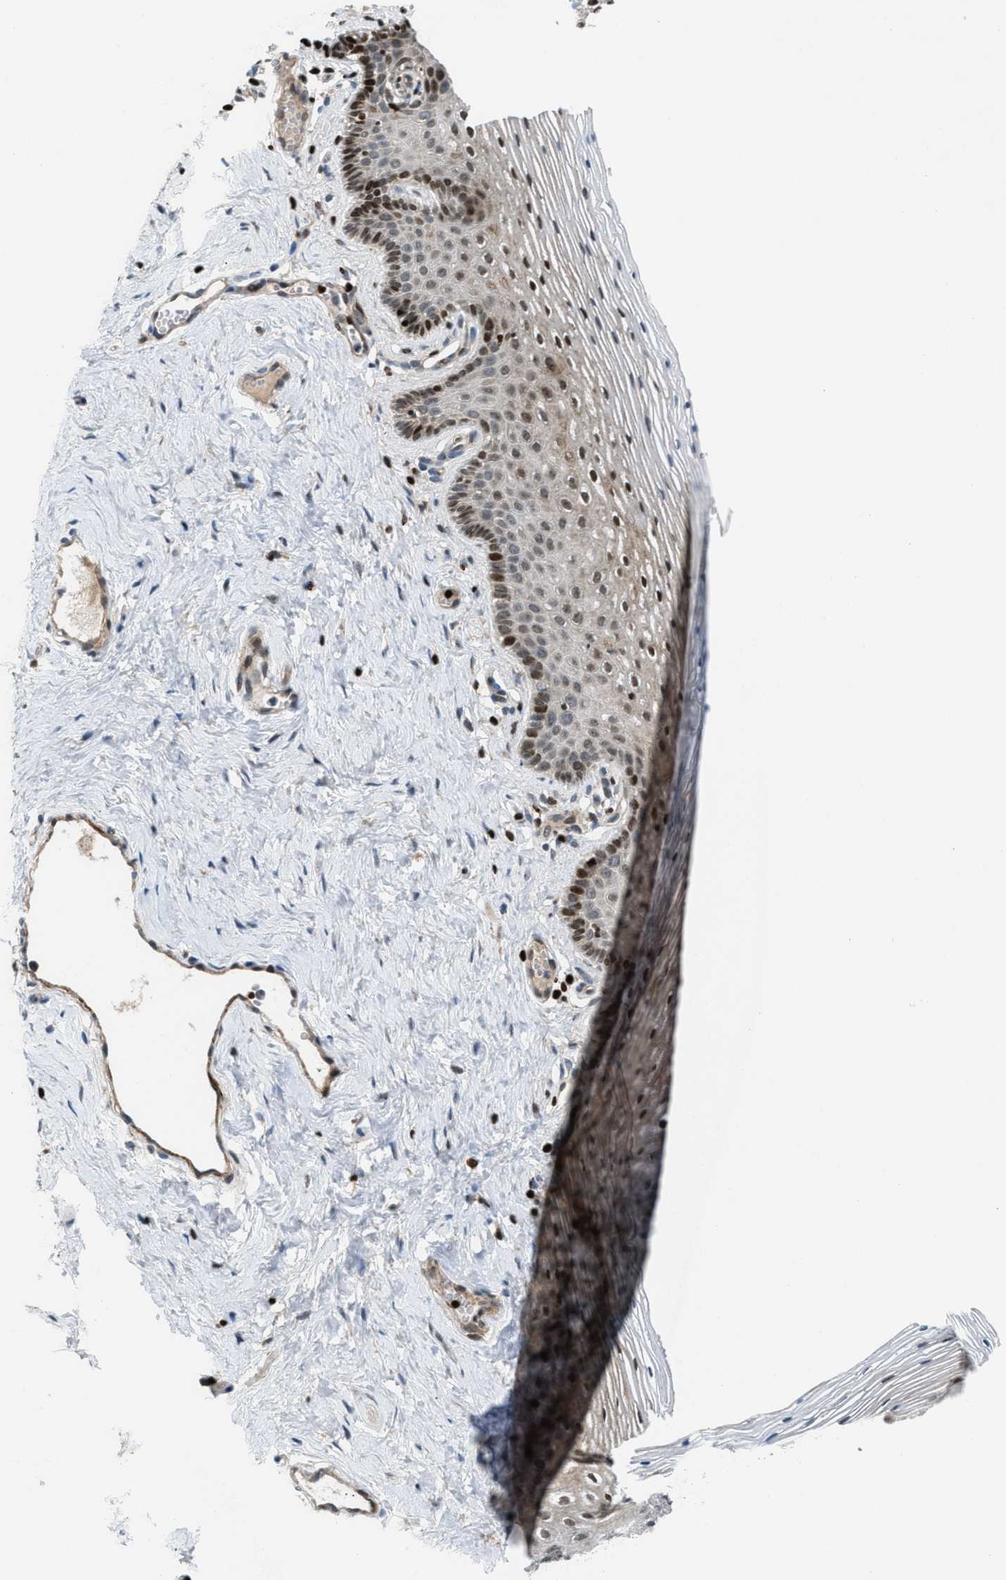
{"staining": {"intensity": "moderate", "quantity": ">75%", "location": "cytoplasmic/membranous,nuclear"}, "tissue": "vagina", "cell_type": "Squamous epithelial cells", "image_type": "normal", "snomed": [{"axis": "morphology", "description": "Normal tissue, NOS"}, {"axis": "topography", "description": "Vagina"}], "caption": "Immunohistochemistry (IHC) photomicrograph of benign vagina stained for a protein (brown), which exhibits medium levels of moderate cytoplasmic/membranous,nuclear staining in approximately >75% of squamous epithelial cells.", "gene": "ZNF276", "patient": {"sex": "female", "age": 32}}